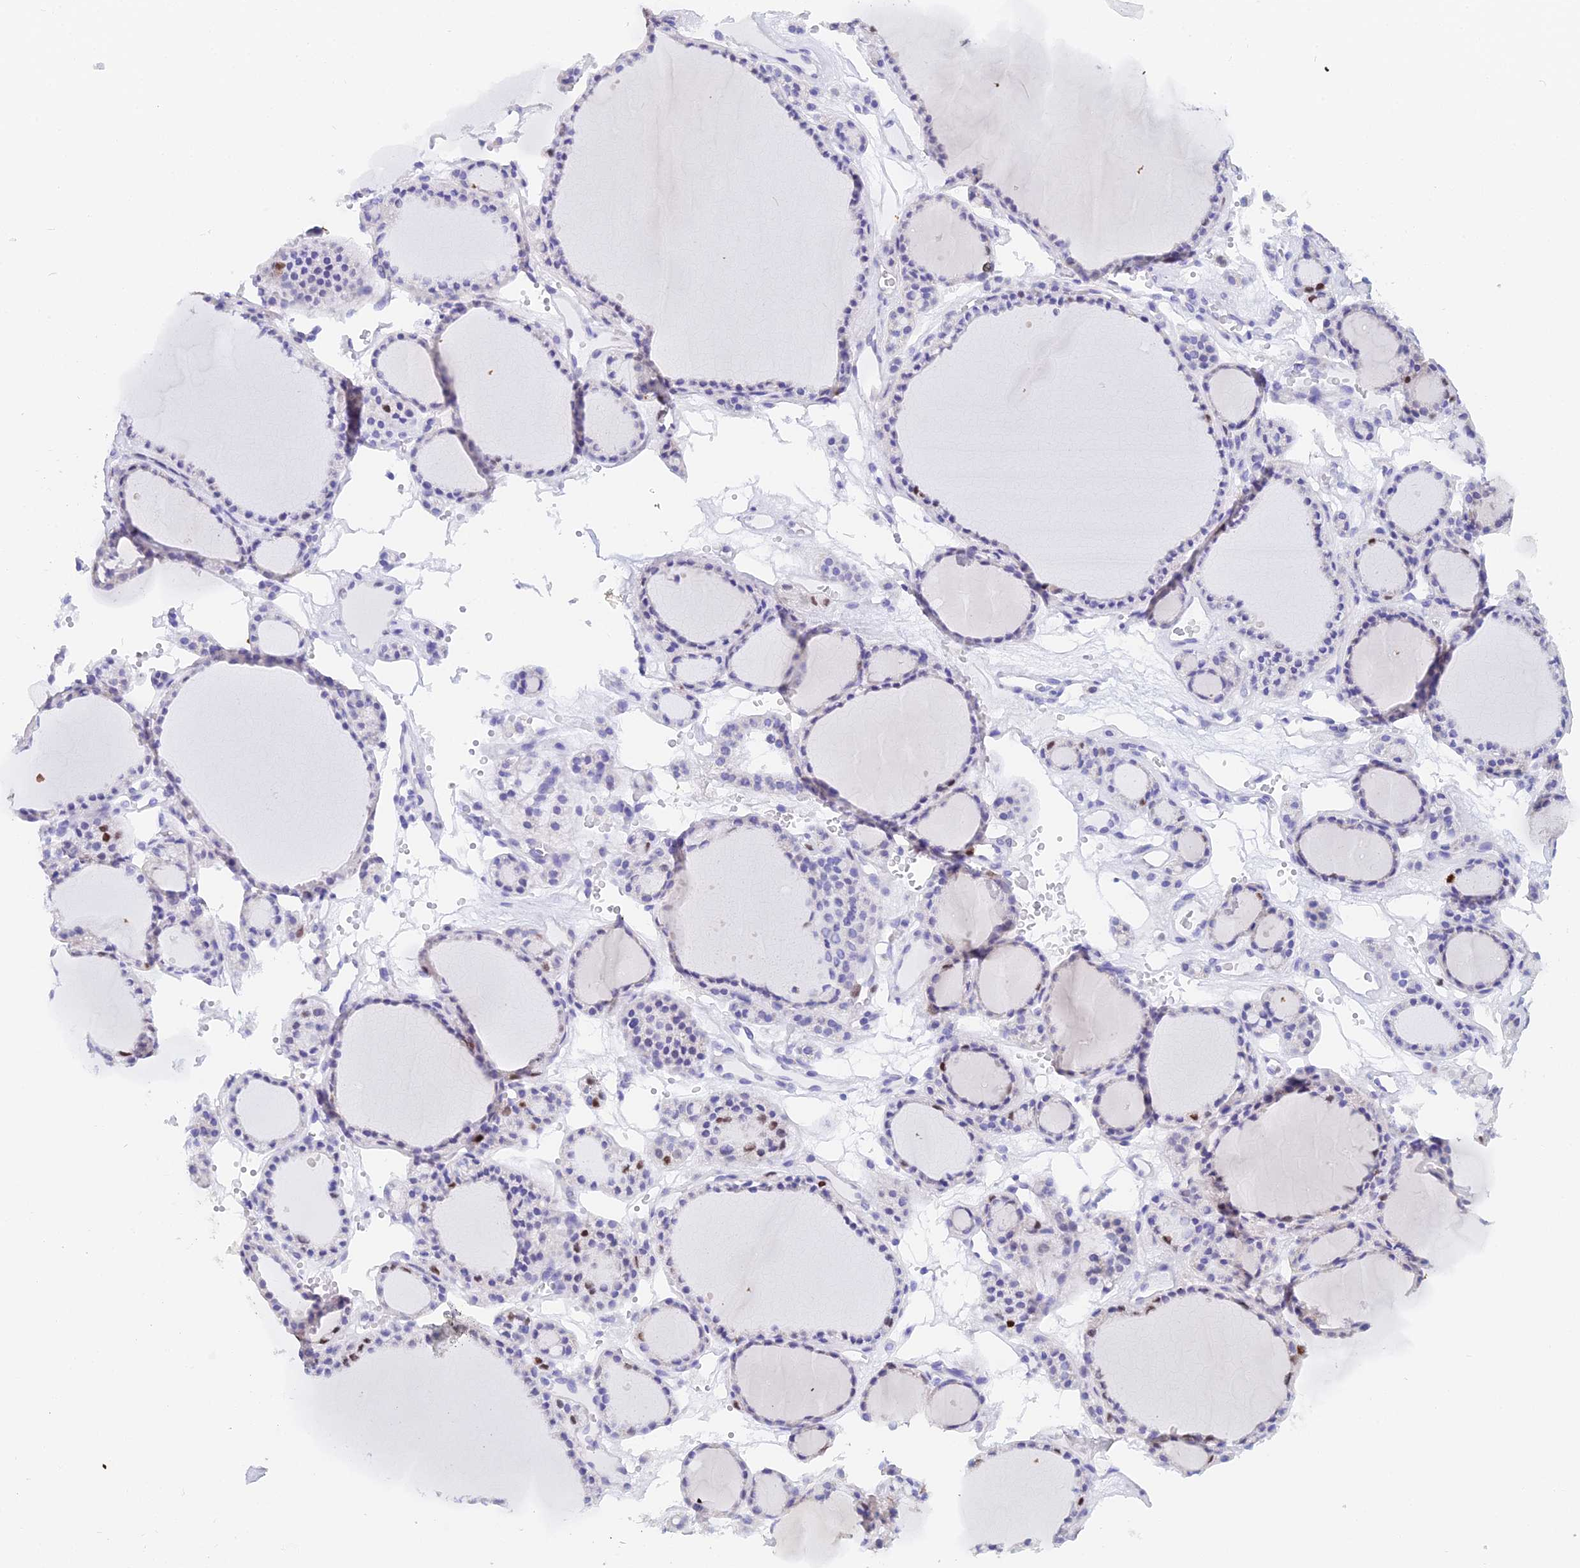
{"staining": {"intensity": "negative", "quantity": "none", "location": "none"}, "tissue": "thyroid gland", "cell_type": "Glandular cells", "image_type": "normal", "snomed": [{"axis": "morphology", "description": "Normal tissue, NOS"}, {"axis": "topography", "description": "Thyroid gland"}], "caption": "Photomicrograph shows no significant protein expression in glandular cells of normal thyroid gland. (DAB IHC, high magnification).", "gene": "MCM2", "patient": {"sex": "female", "age": 28}}